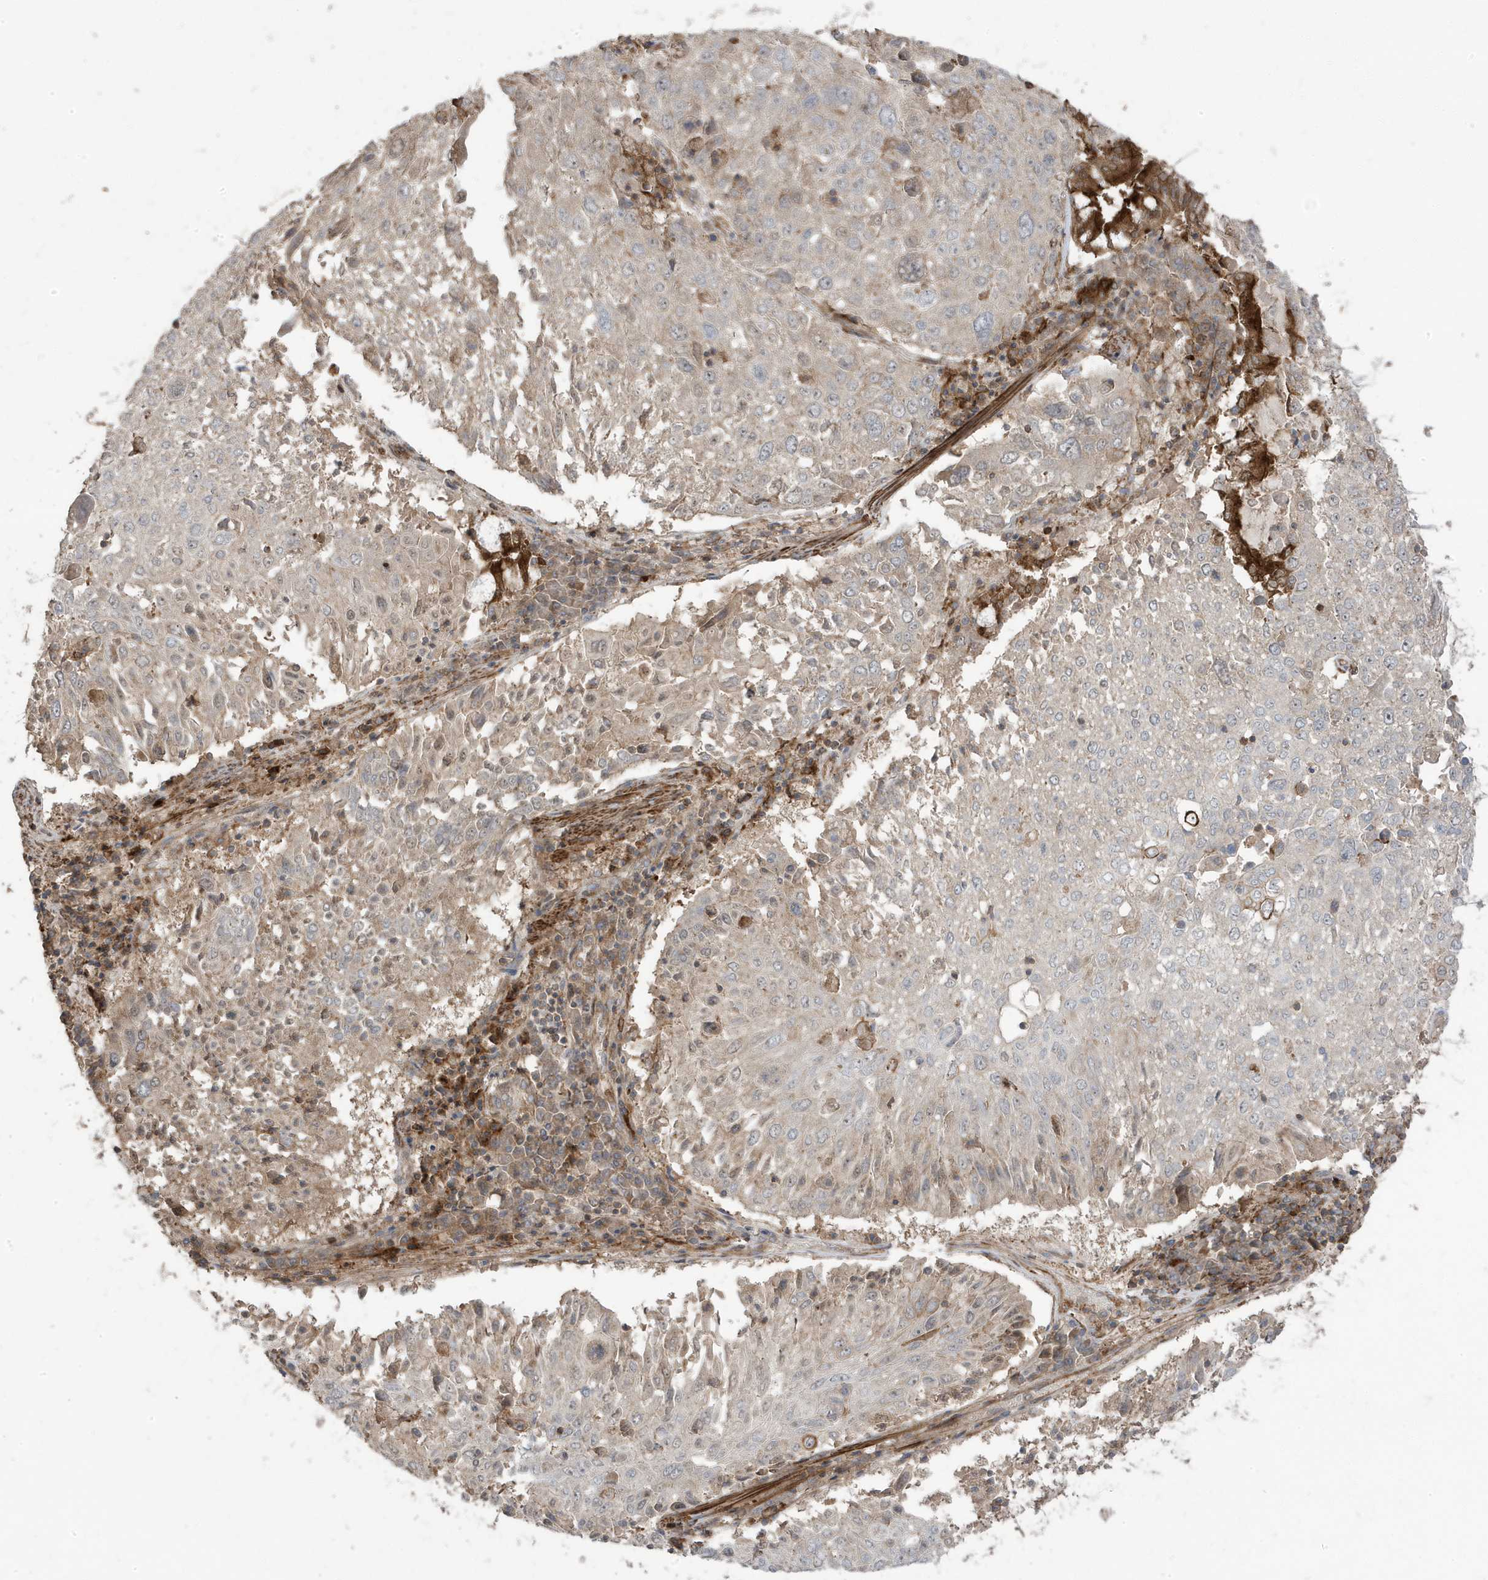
{"staining": {"intensity": "weak", "quantity": "<25%", "location": "cytoplasmic/membranous"}, "tissue": "lung cancer", "cell_type": "Tumor cells", "image_type": "cancer", "snomed": [{"axis": "morphology", "description": "Squamous cell carcinoma, NOS"}, {"axis": "topography", "description": "Lung"}], "caption": "Immunohistochemistry histopathology image of neoplastic tissue: human squamous cell carcinoma (lung) stained with DAB shows no significant protein staining in tumor cells.", "gene": "CETN3", "patient": {"sex": "male", "age": 65}}